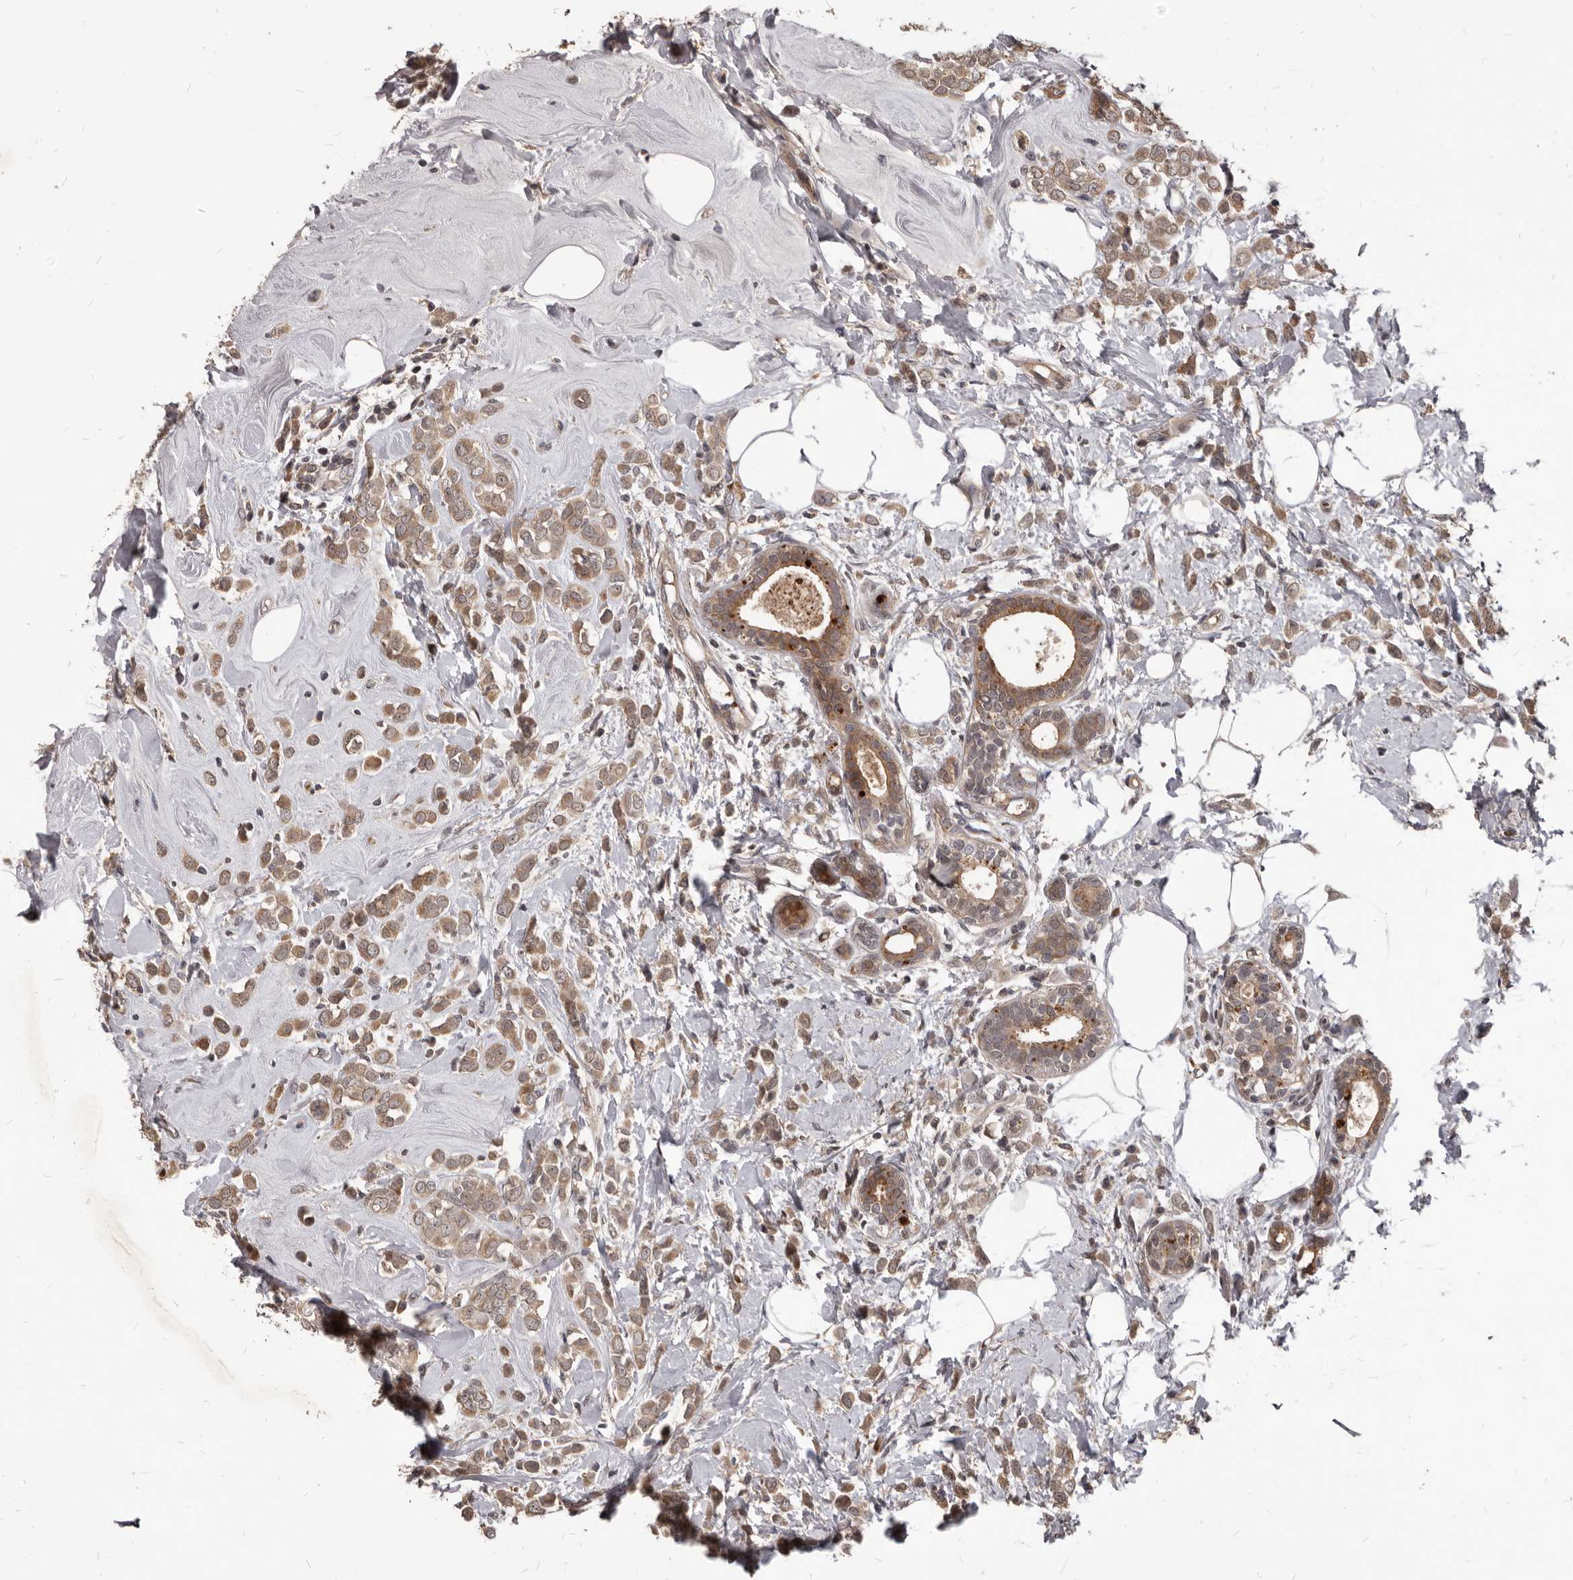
{"staining": {"intensity": "moderate", "quantity": ">75%", "location": "cytoplasmic/membranous"}, "tissue": "breast cancer", "cell_type": "Tumor cells", "image_type": "cancer", "snomed": [{"axis": "morphology", "description": "Lobular carcinoma"}, {"axis": "topography", "description": "Breast"}], "caption": "Human breast lobular carcinoma stained for a protein (brown) reveals moderate cytoplasmic/membranous positive expression in about >75% of tumor cells.", "gene": "GABPB2", "patient": {"sex": "female", "age": 47}}